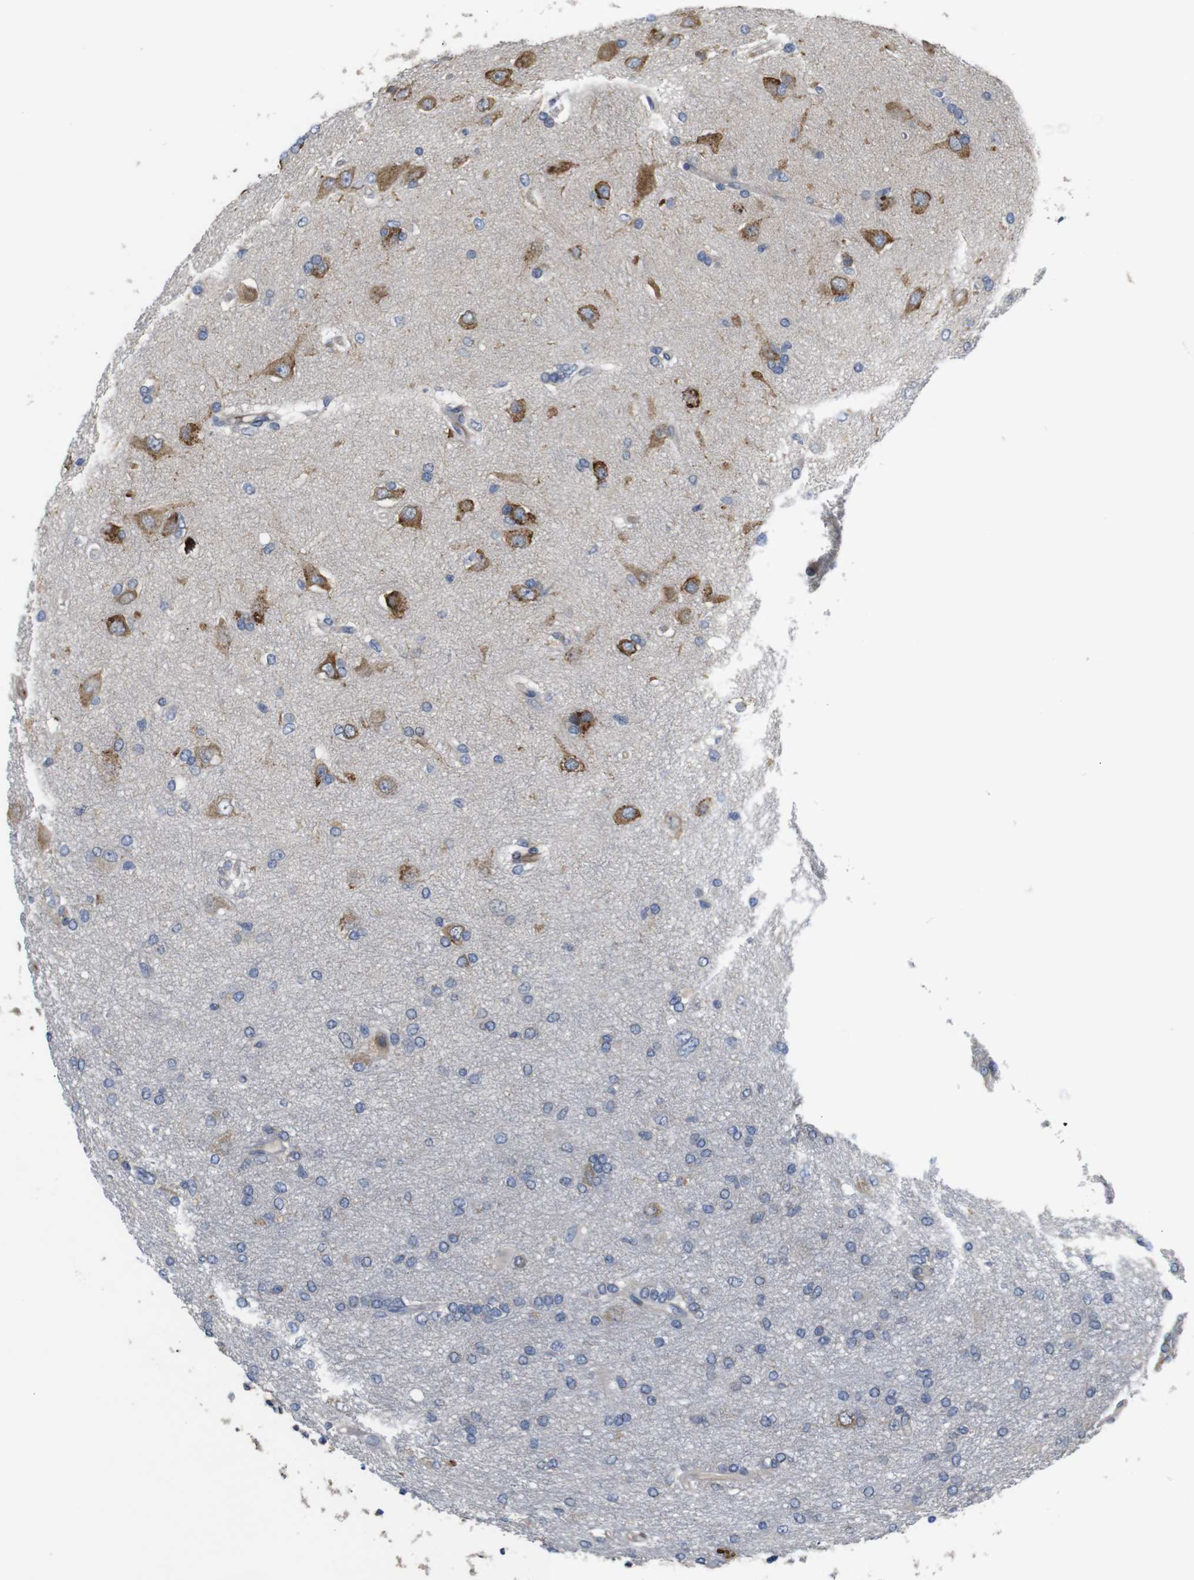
{"staining": {"intensity": "moderate", "quantity": "<25%", "location": "cytoplasmic/membranous"}, "tissue": "glioma", "cell_type": "Tumor cells", "image_type": "cancer", "snomed": [{"axis": "morphology", "description": "Glioma, malignant, High grade"}, {"axis": "topography", "description": "Brain"}], "caption": "Tumor cells demonstrate low levels of moderate cytoplasmic/membranous expression in approximately <25% of cells in human glioma.", "gene": "UBE2G2", "patient": {"sex": "female", "age": 59}}